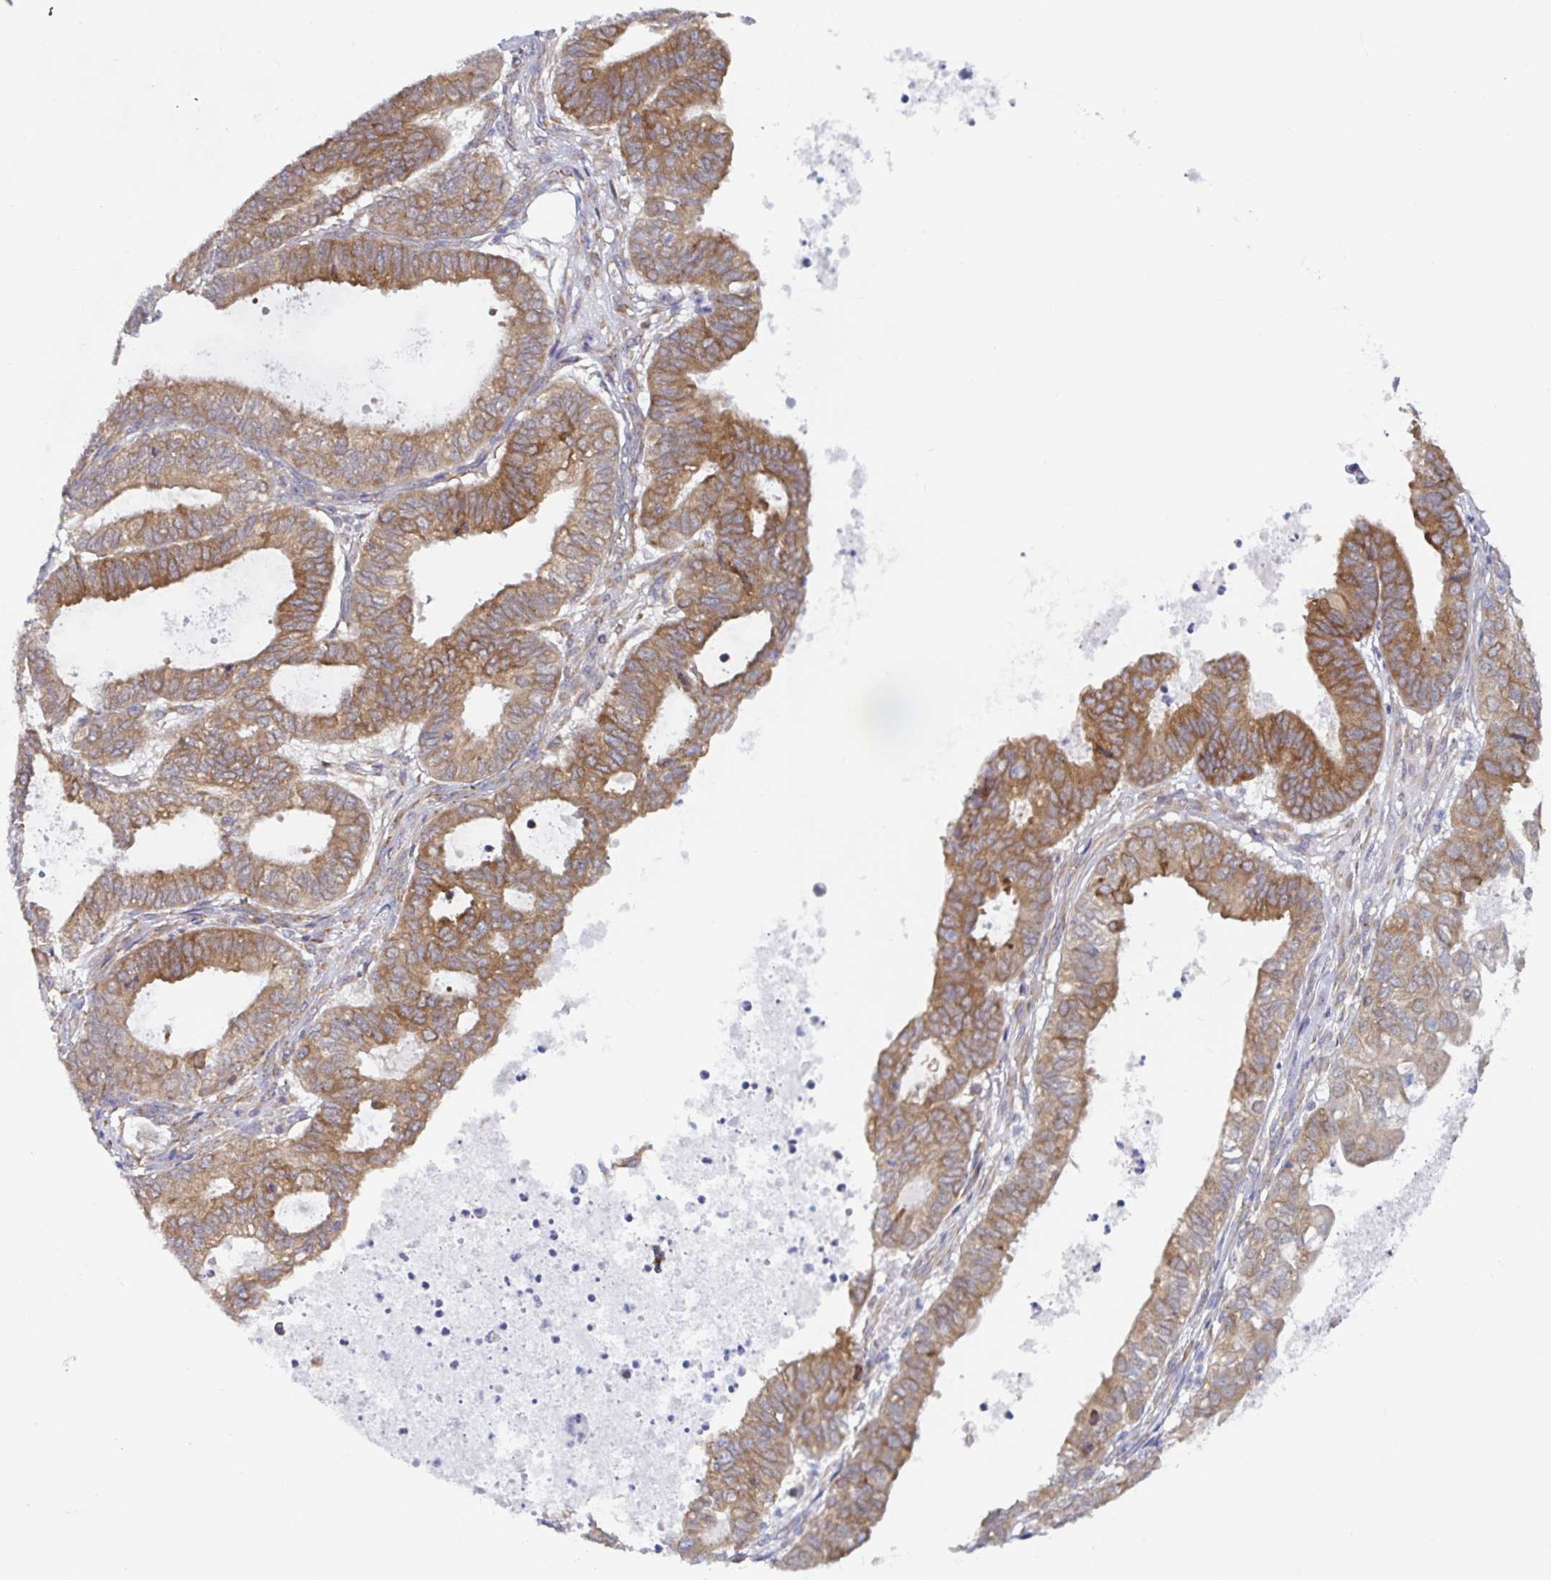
{"staining": {"intensity": "moderate", "quantity": ">75%", "location": "cytoplasmic/membranous"}, "tissue": "ovarian cancer", "cell_type": "Tumor cells", "image_type": "cancer", "snomed": [{"axis": "morphology", "description": "Carcinoma, endometroid"}, {"axis": "topography", "description": "Ovary"}], "caption": "Moderate cytoplasmic/membranous staining is appreciated in approximately >75% of tumor cells in ovarian endometroid carcinoma. (DAB IHC with brightfield microscopy, high magnification).", "gene": "LARP1", "patient": {"sex": "female", "age": 64}}